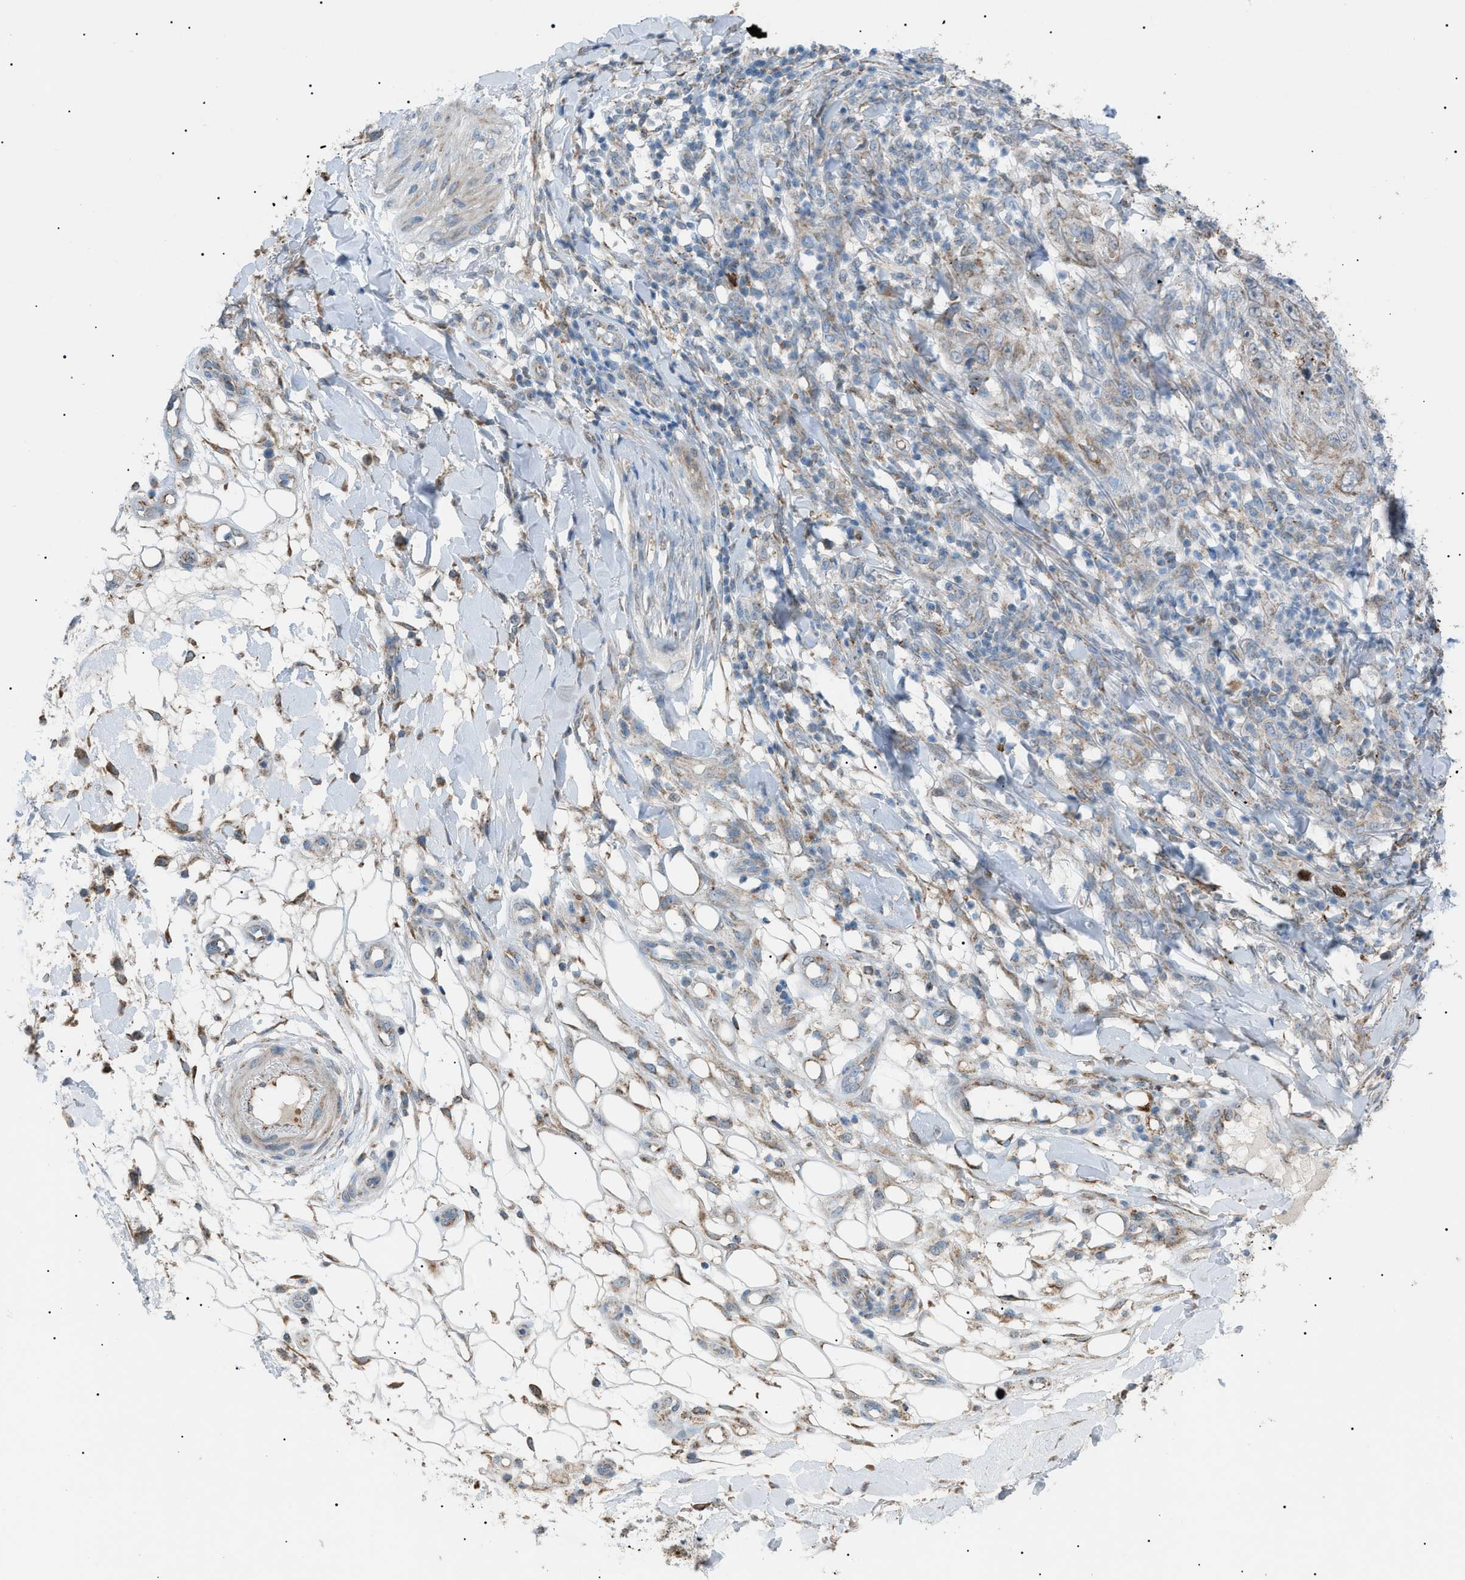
{"staining": {"intensity": "weak", "quantity": "<25%", "location": "cytoplasmic/membranous"}, "tissue": "skin cancer", "cell_type": "Tumor cells", "image_type": "cancer", "snomed": [{"axis": "morphology", "description": "Squamous cell carcinoma, NOS"}, {"axis": "topography", "description": "Skin"}], "caption": "IHC histopathology image of neoplastic tissue: human skin squamous cell carcinoma stained with DAB exhibits no significant protein positivity in tumor cells.", "gene": "ZNF516", "patient": {"sex": "female", "age": 80}}